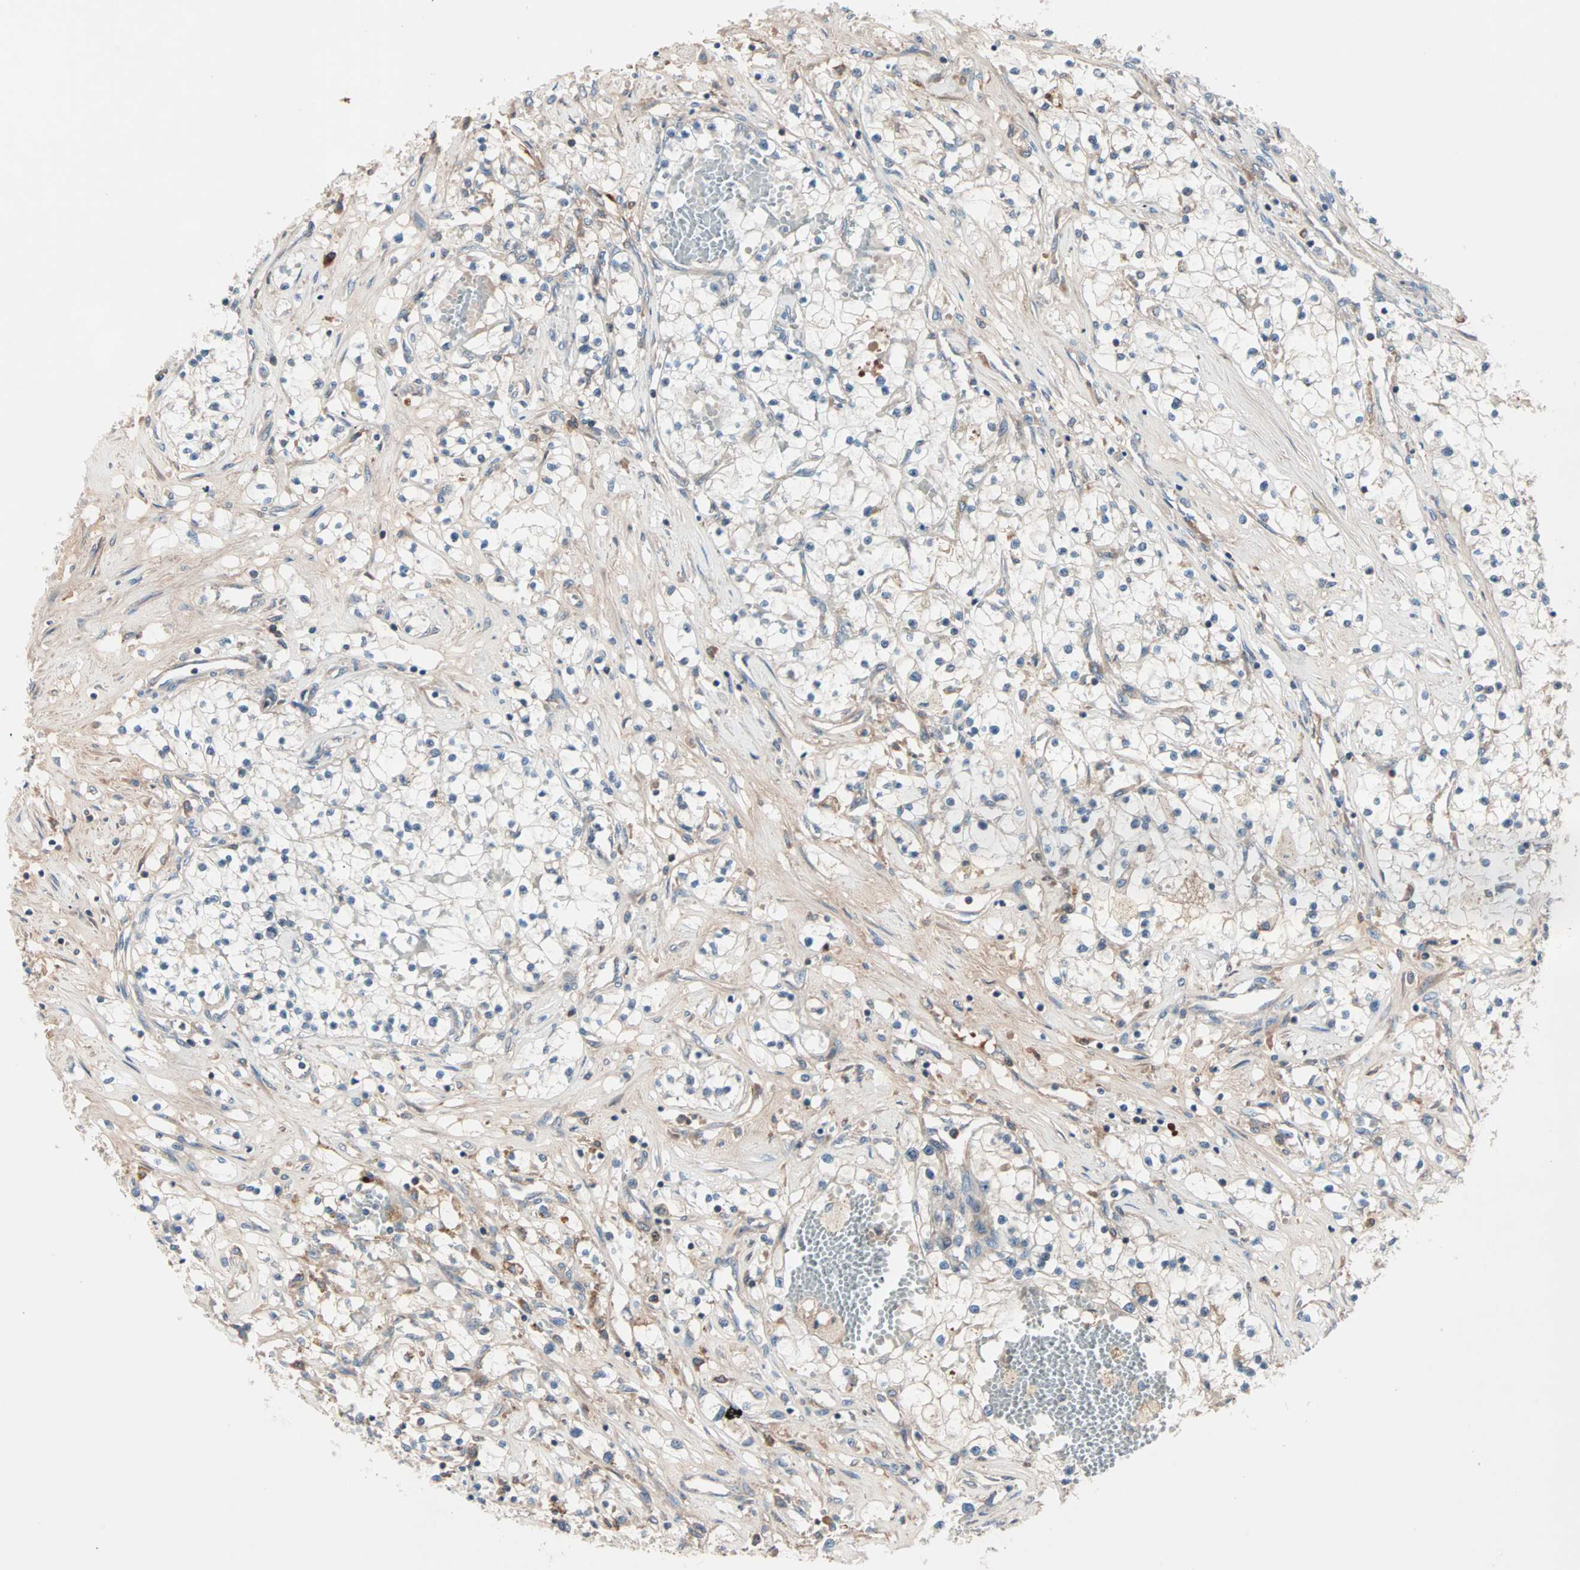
{"staining": {"intensity": "weak", "quantity": "<25%", "location": "cytoplasmic/membranous"}, "tissue": "renal cancer", "cell_type": "Tumor cells", "image_type": "cancer", "snomed": [{"axis": "morphology", "description": "Adenocarcinoma, NOS"}, {"axis": "topography", "description": "Kidney"}], "caption": "This is a histopathology image of IHC staining of adenocarcinoma (renal), which shows no expression in tumor cells.", "gene": "CAD", "patient": {"sex": "male", "age": 68}}